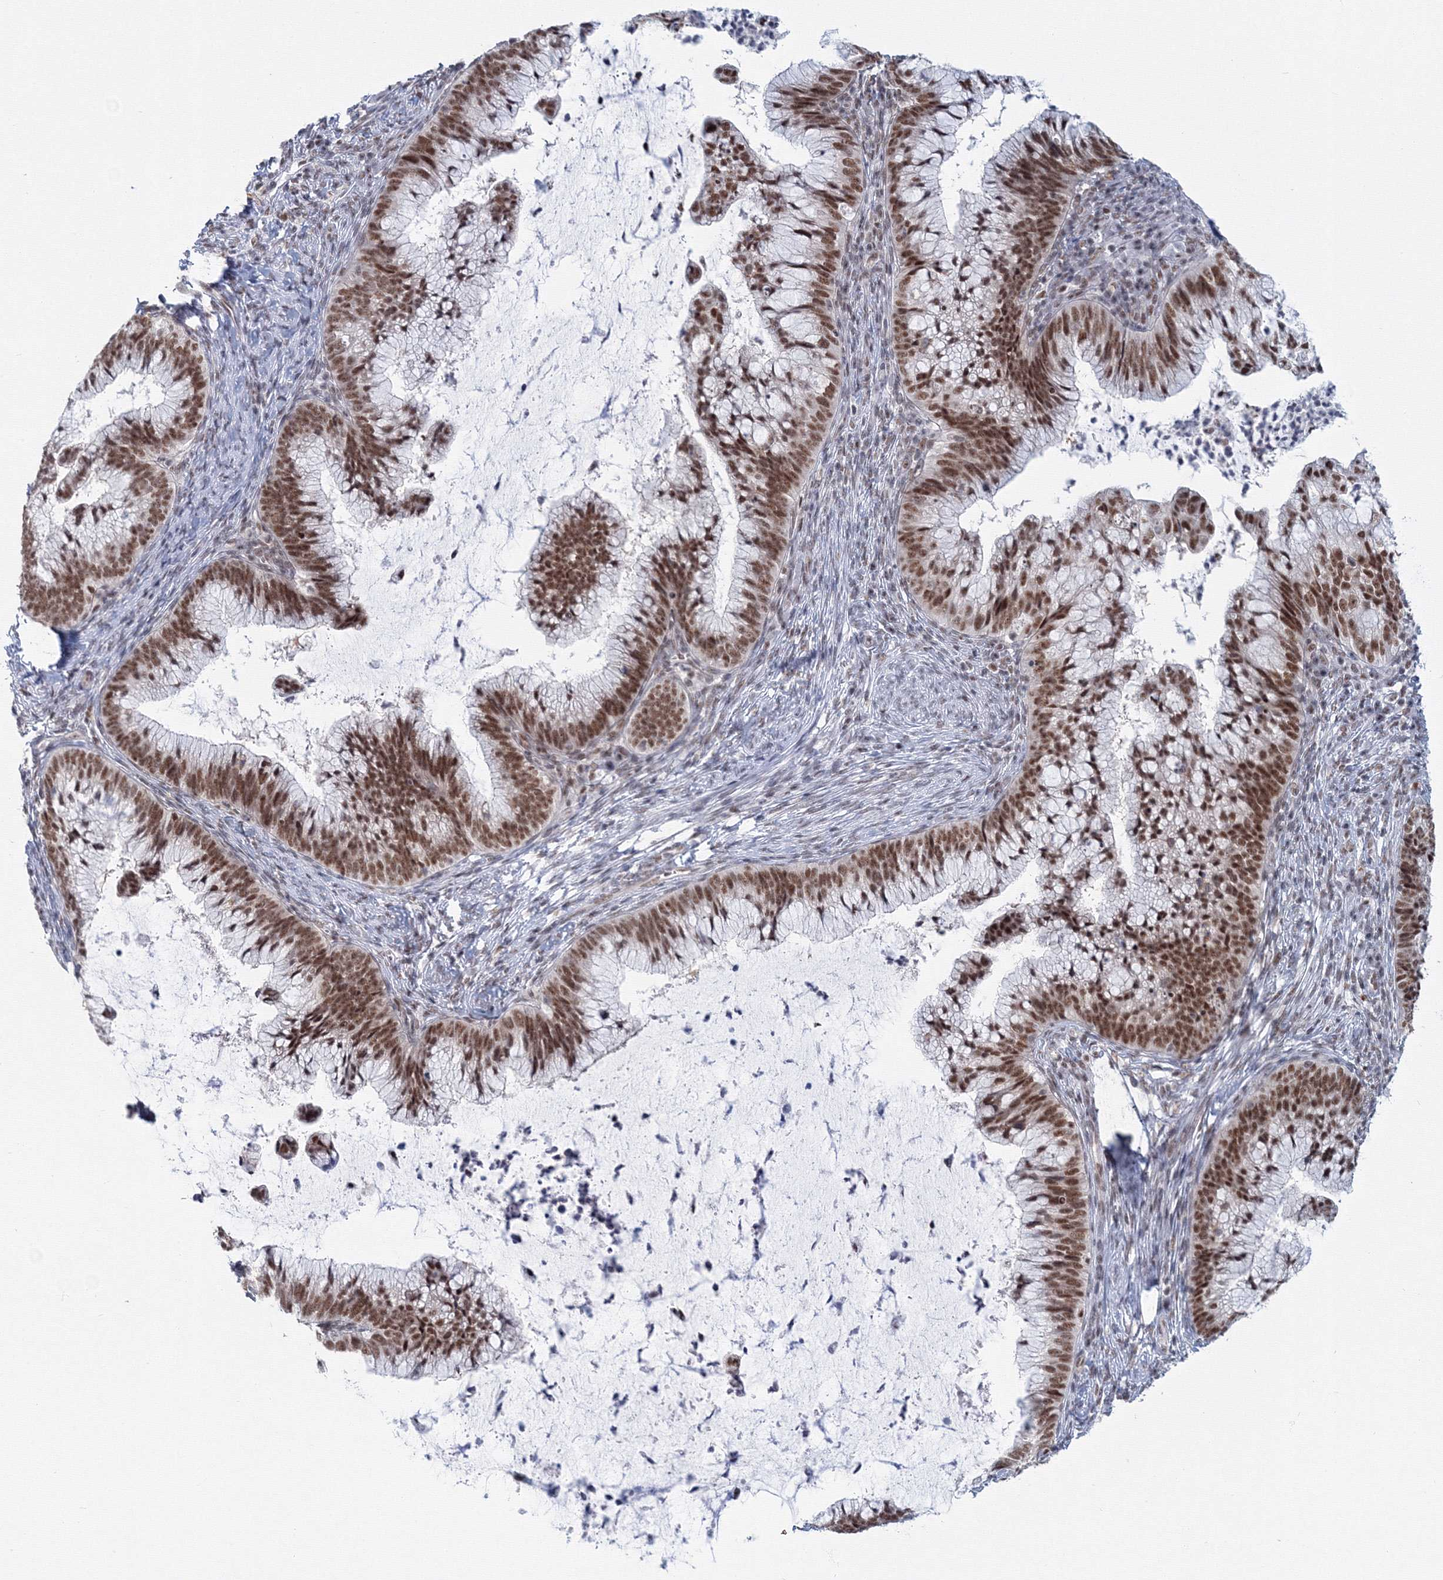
{"staining": {"intensity": "strong", "quantity": ">75%", "location": "nuclear"}, "tissue": "cervical cancer", "cell_type": "Tumor cells", "image_type": "cancer", "snomed": [{"axis": "morphology", "description": "Adenocarcinoma, NOS"}, {"axis": "topography", "description": "Cervix"}], "caption": "Protein expression analysis of cervical adenocarcinoma shows strong nuclear expression in about >75% of tumor cells.", "gene": "SF3B6", "patient": {"sex": "female", "age": 36}}